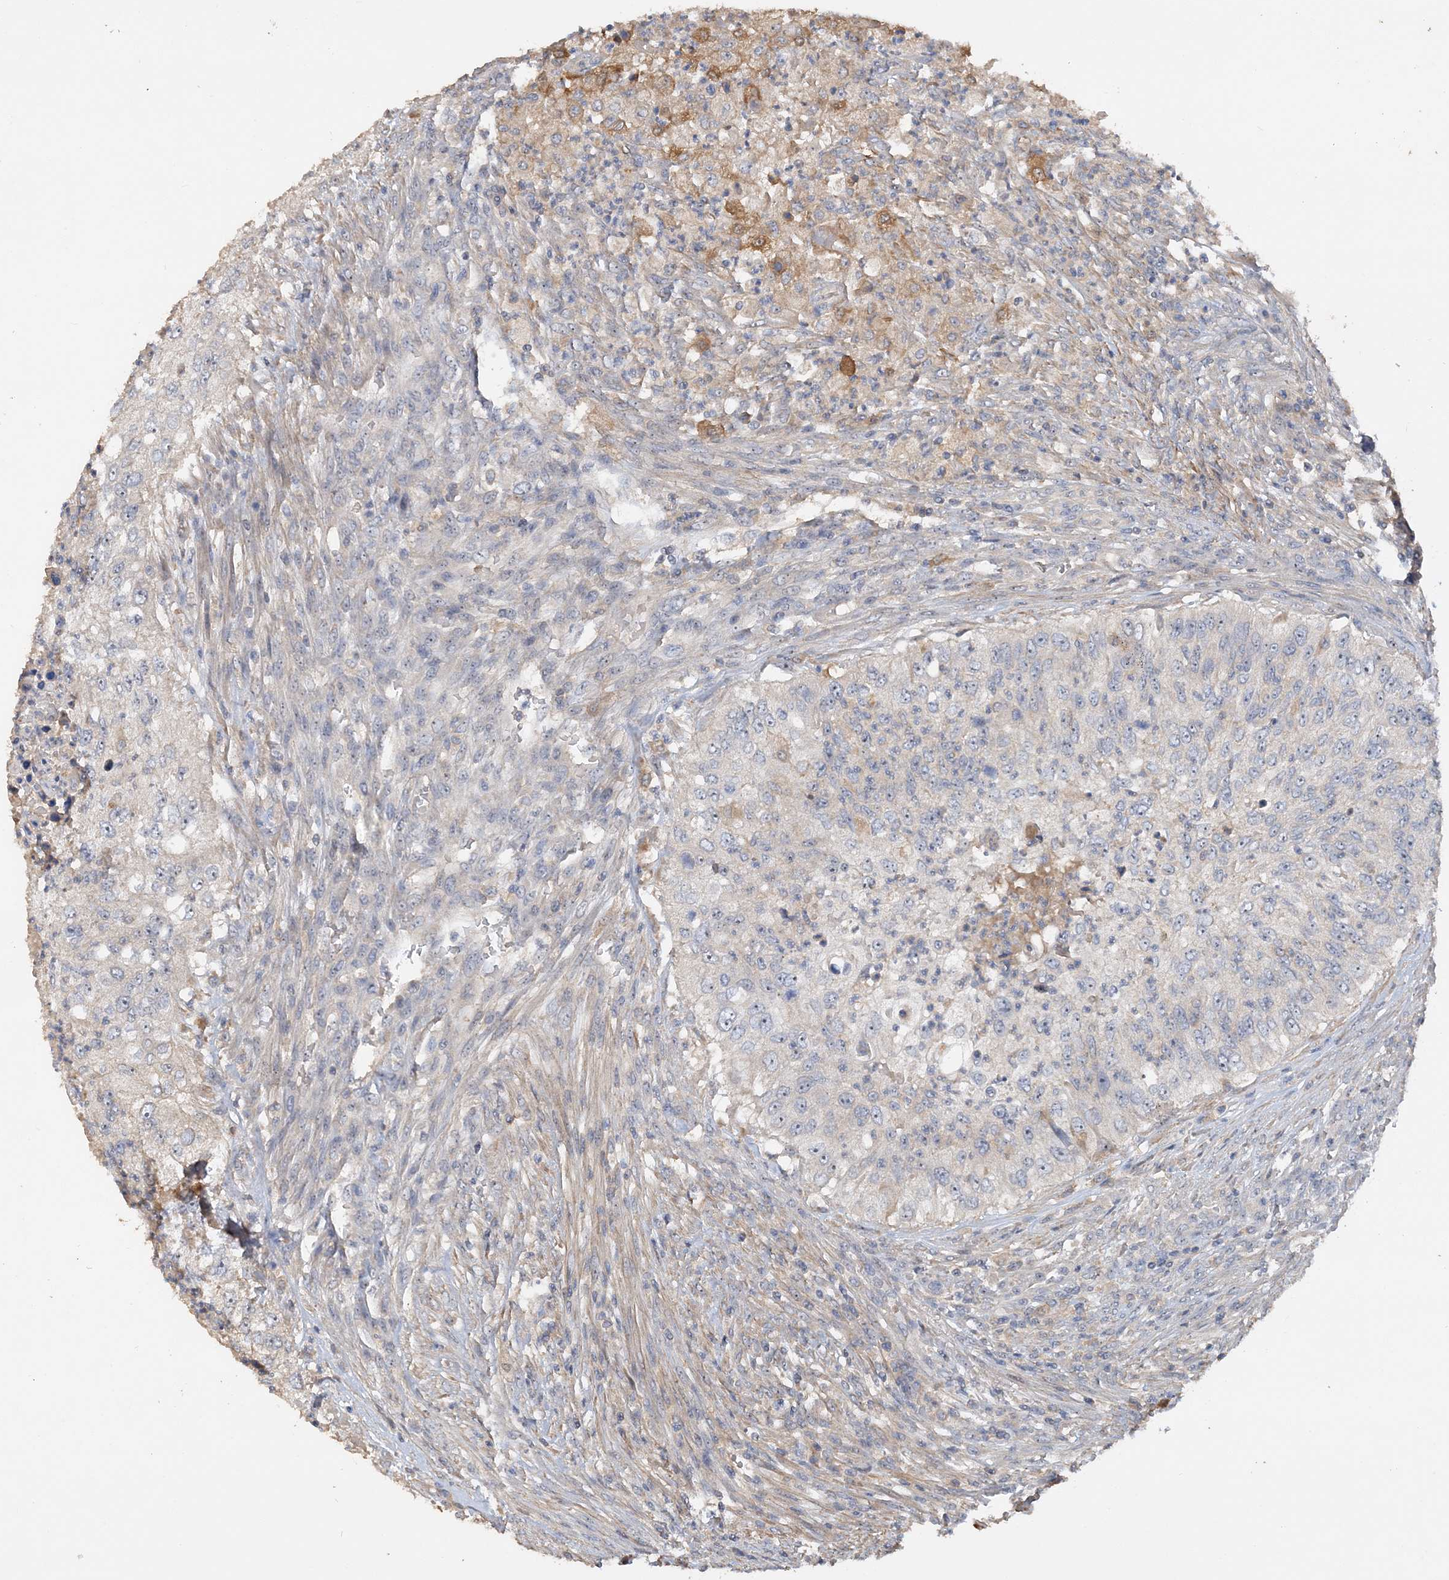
{"staining": {"intensity": "negative", "quantity": "none", "location": "none"}, "tissue": "urothelial cancer", "cell_type": "Tumor cells", "image_type": "cancer", "snomed": [{"axis": "morphology", "description": "Urothelial carcinoma, High grade"}, {"axis": "topography", "description": "Urinary bladder"}], "caption": "Tumor cells are negative for brown protein staining in urothelial cancer.", "gene": "GRINA", "patient": {"sex": "female", "age": 60}}